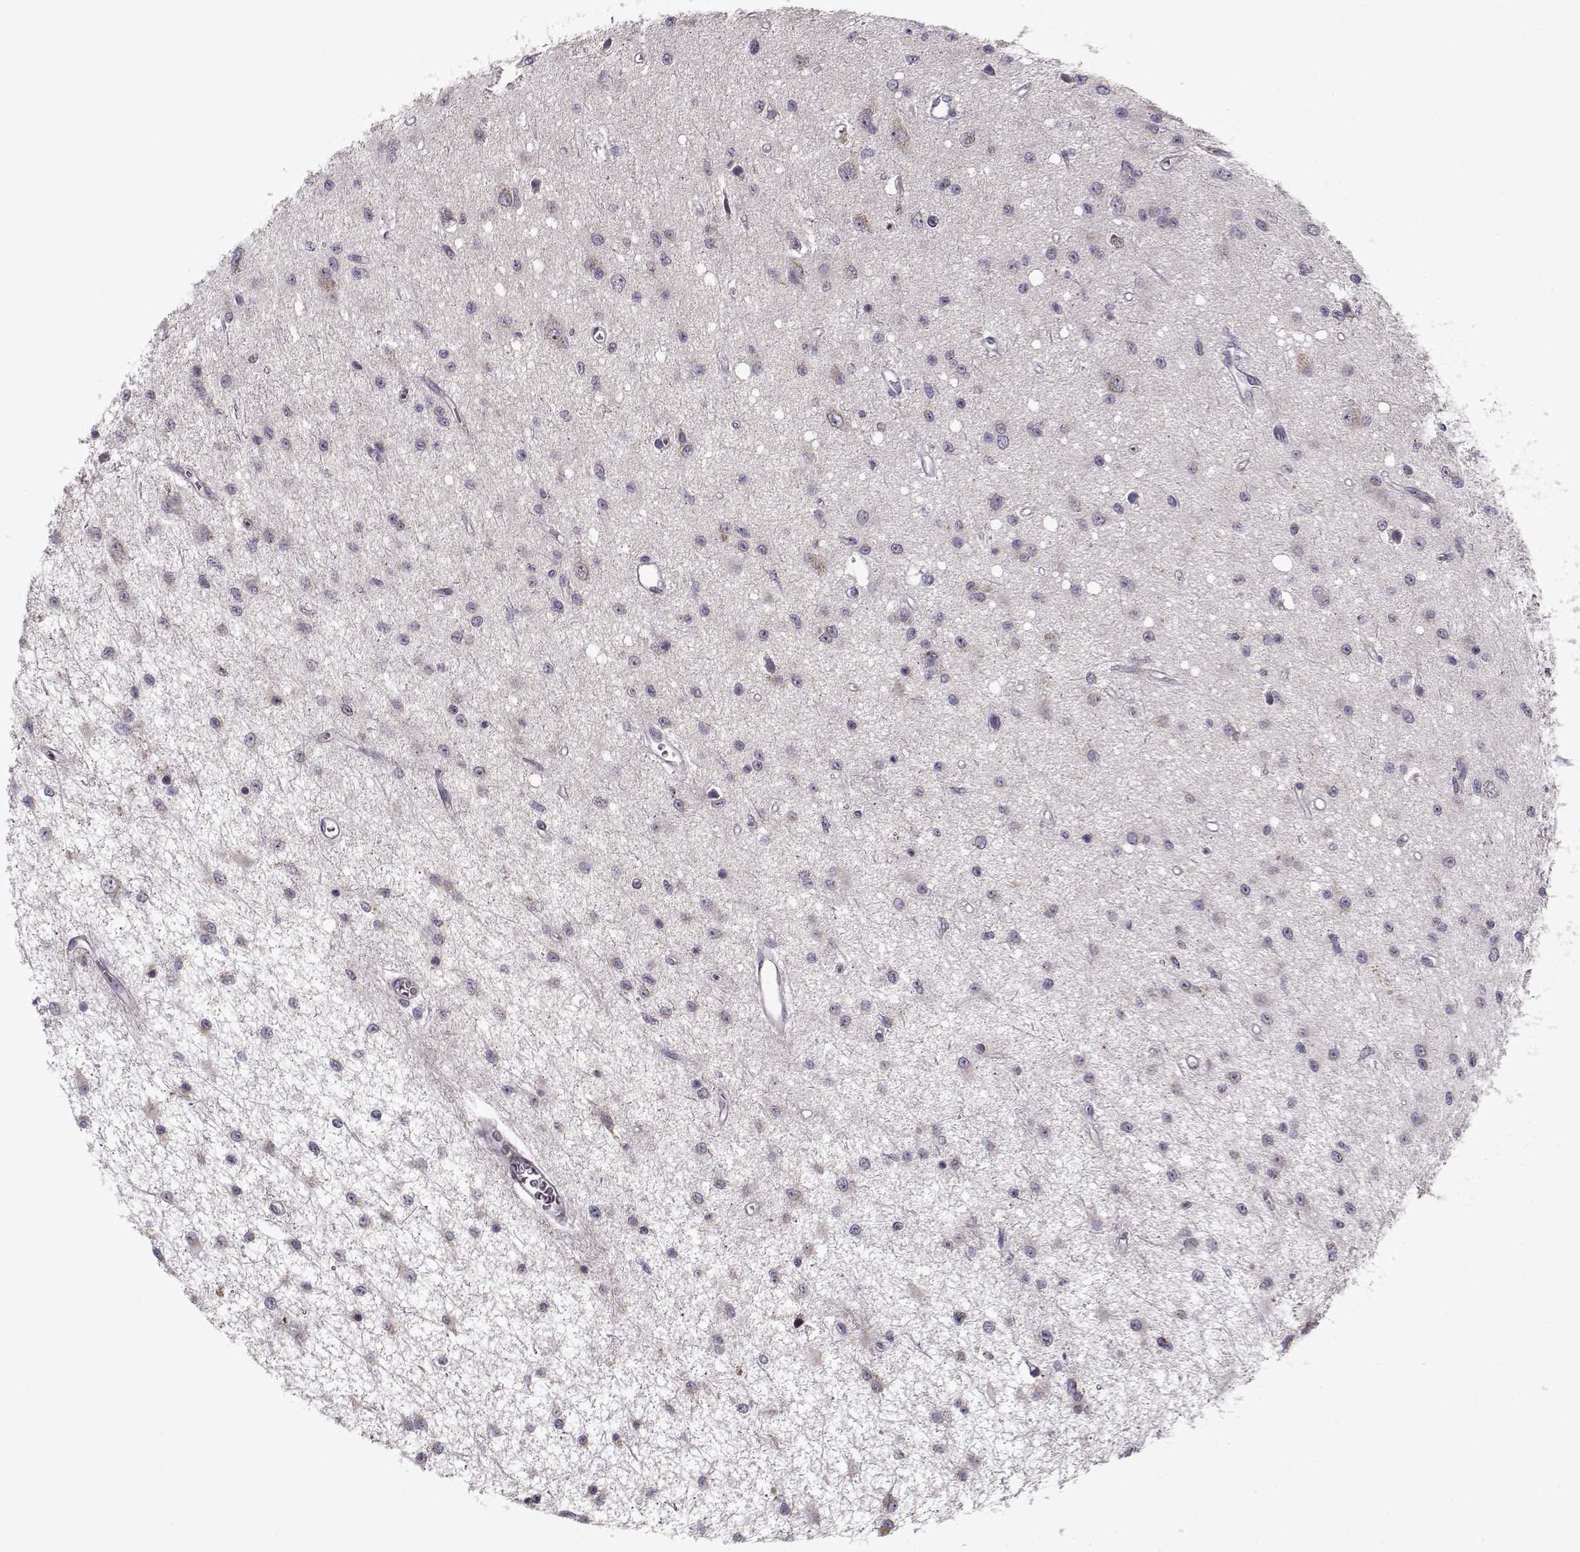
{"staining": {"intensity": "negative", "quantity": "none", "location": "none"}, "tissue": "glioma", "cell_type": "Tumor cells", "image_type": "cancer", "snomed": [{"axis": "morphology", "description": "Glioma, malignant, Low grade"}, {"axis": "topography", "description": "Brain"}], "caption": "IHC image of neoplastic tissue: malignant low-grade glioma stained with DAB shows no significant protein positivity in tumor cells. Brightfield microscopy of IHC stained with DAB (brown) and hematoxylin (blue), captured at high magnification.", "gene": "SLC4A5", "patient": {"sex": "female", "age": 45}}